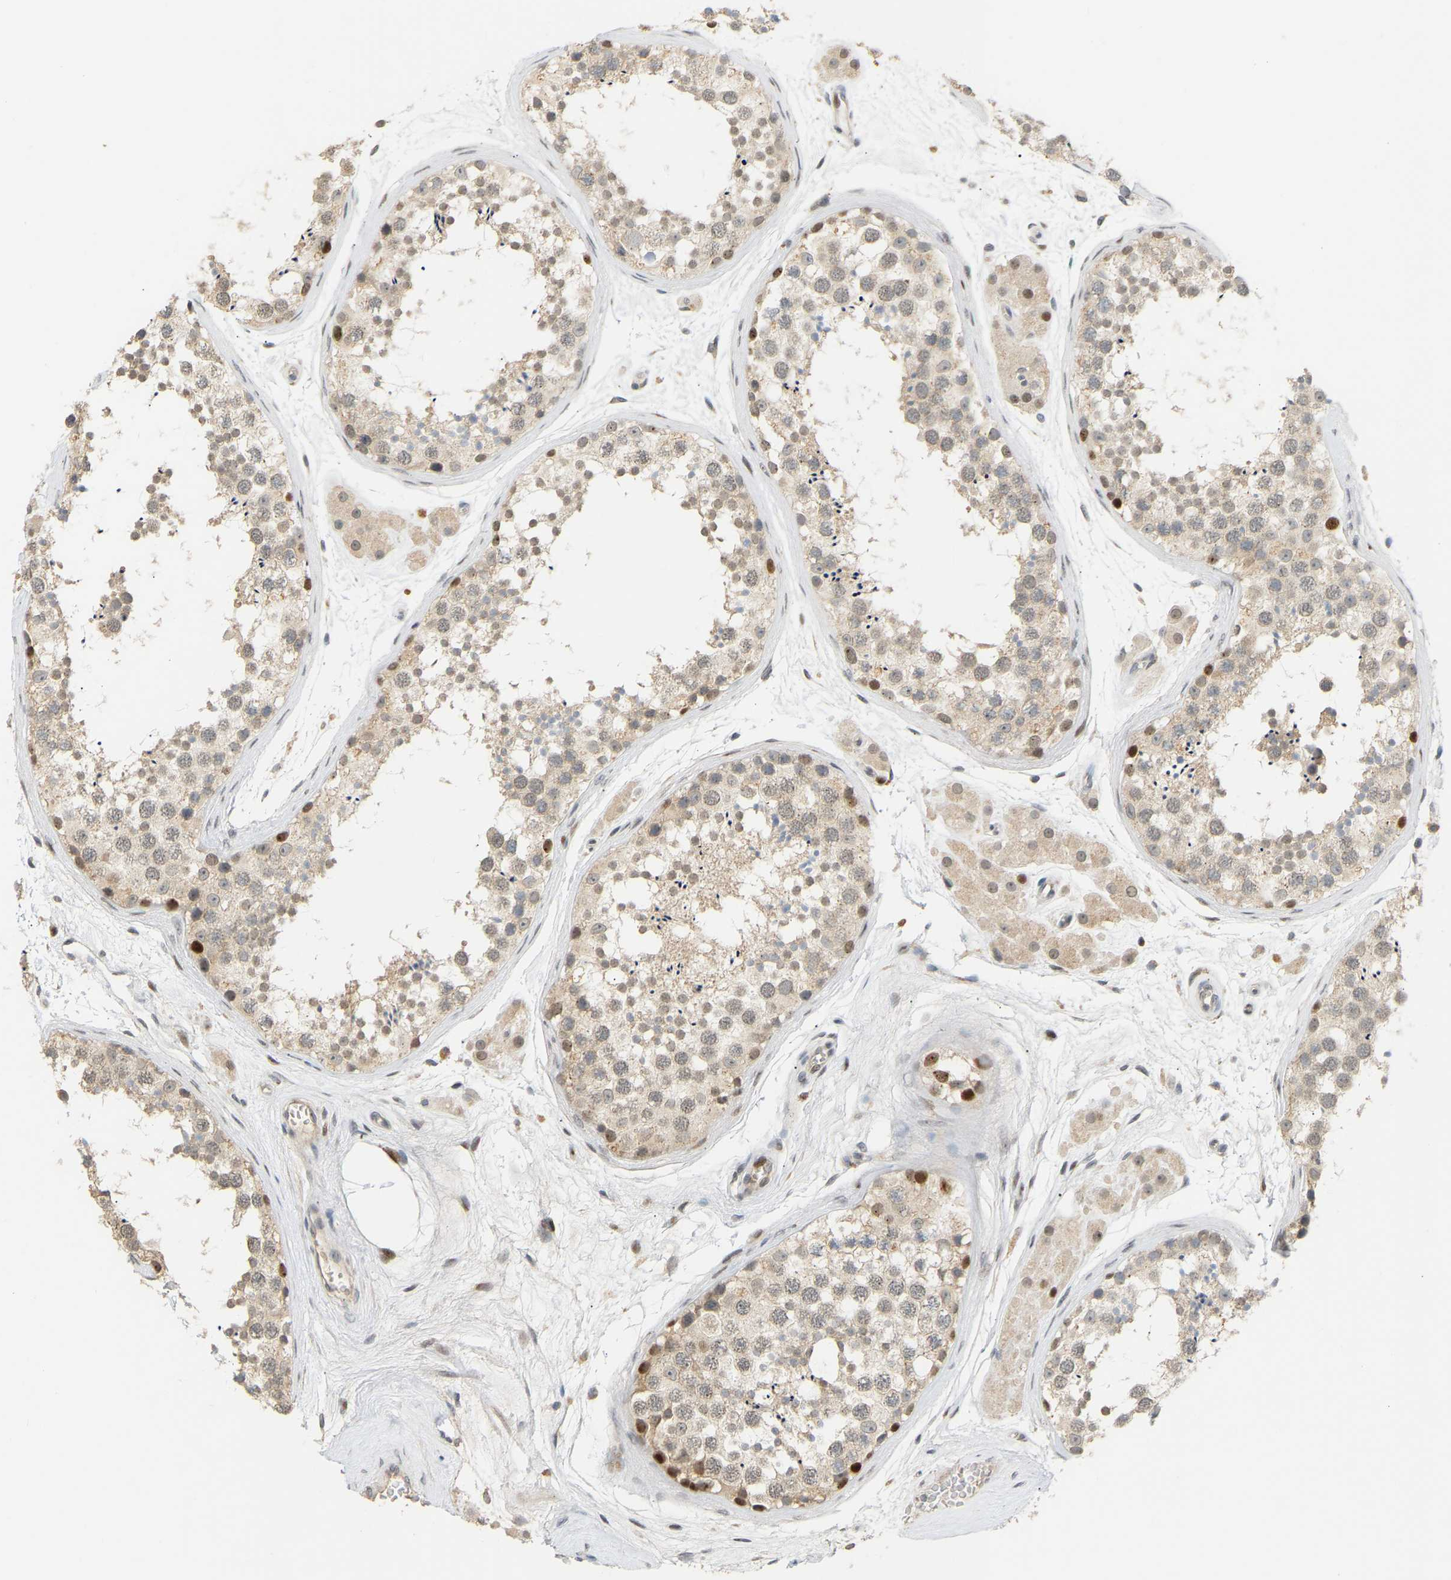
{"staining": {"intensity": "moderate", "quantity": ">75%", "location": "cytoplasmic/membranous,nuclear"}, "tissue": "testis", "cell_type": "Cells in seminiferous ducts", "image_type": "normal", "snomed": [{"axis": "morphology", "description": "Normal tissue, NOS"}, {"axis": "topography", "description": "Testis"}], "caption": "Protein staining displays moderate cytoplasmic/membranous,nuclear expression in approximately >75% of cells in seminiferous ducts in benign testis.", "gene": "PTPN4", "patient": {"sex": "male", "age": 56}}